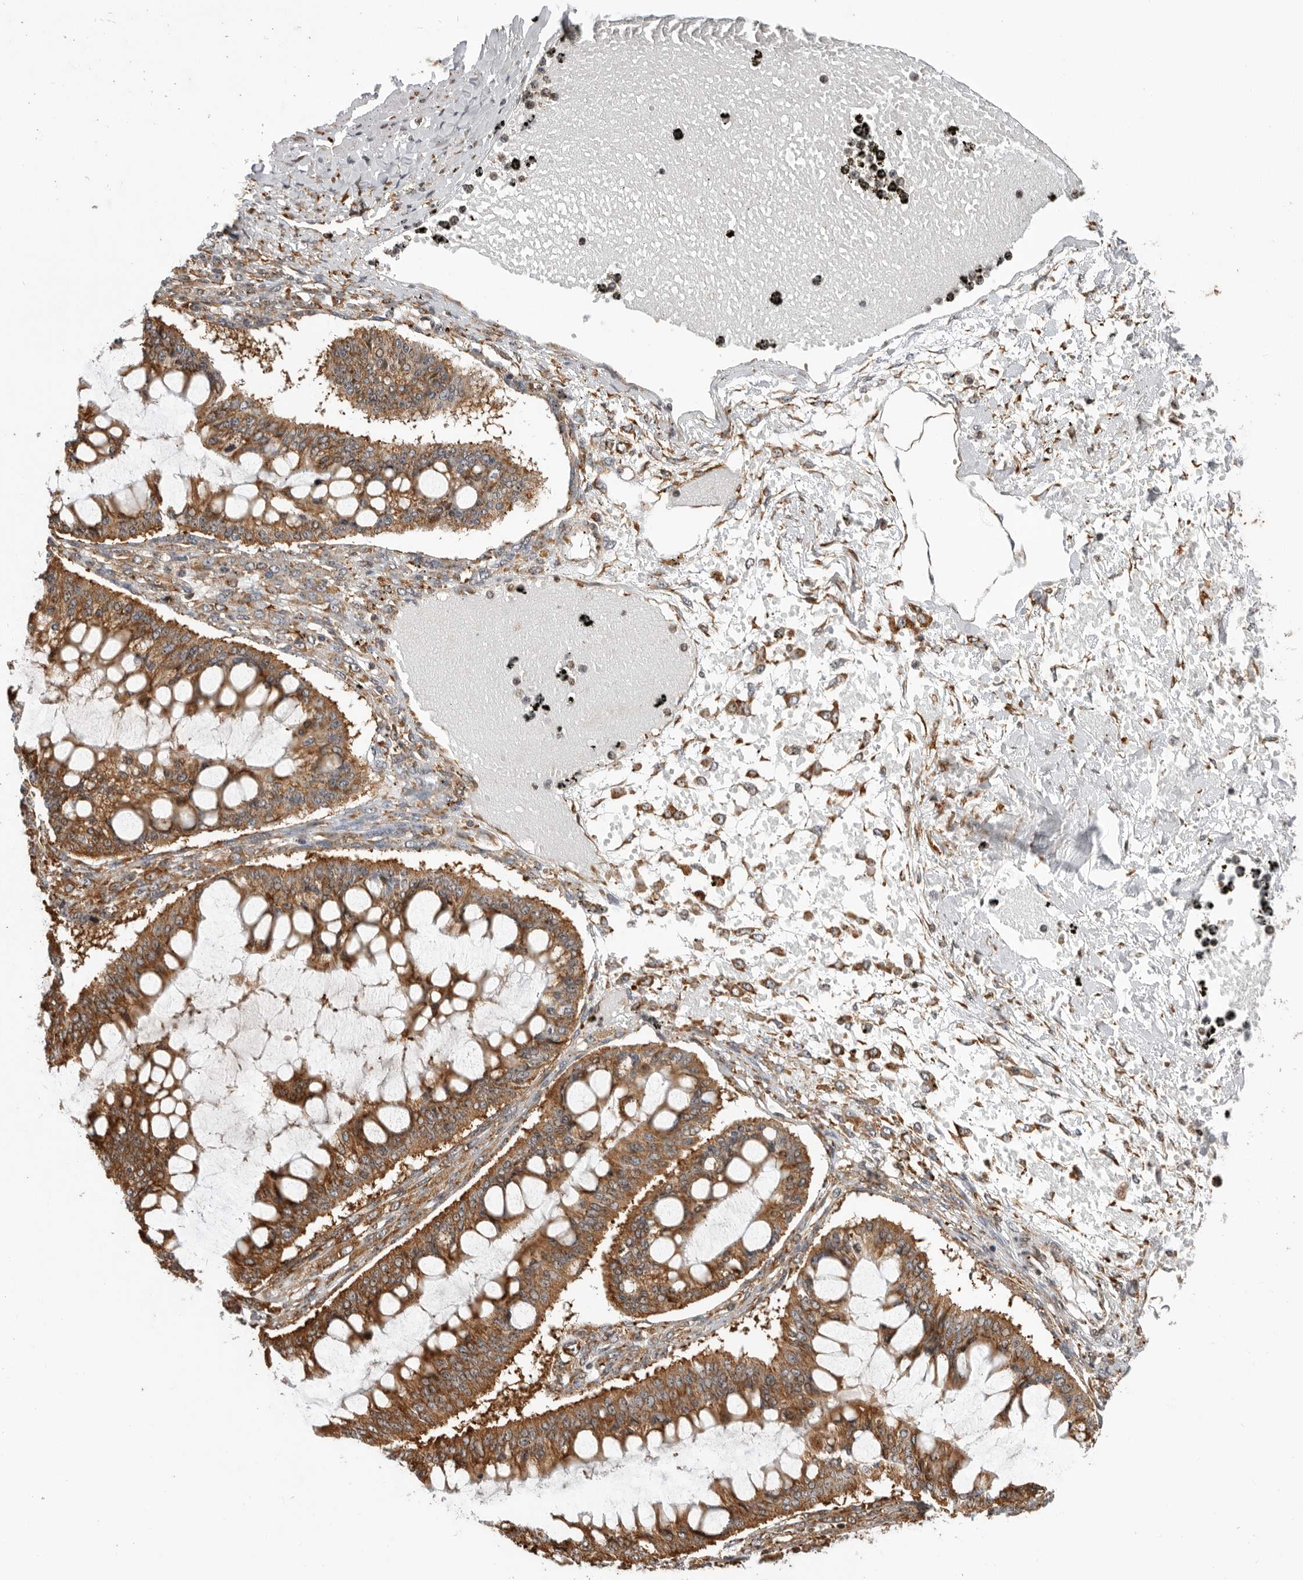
{"staining": {"intensity": "moderate", "quantity": ">75%", "location": "cytoplasmic/membranous"}, "tissue": "ovarian cancer", "cell_type": "Tumor cells", "image_type": "cancer", "snomed": [{"axis": "morphology", "description": "Cystadenocarcinoma, mucinous, NOS"}, {"axis": "topography", "description": "Ovary"}], "caption": "Immunohistochemistry (IHC) of human mucinous cystadenocarcinoma (ovarian) displays medium levels of moderate cytoplasmic/membranous expression in approximately >75% of tumor cells.", "gene": "FZD3", "patient": {"sex": "female", "age": 73}}